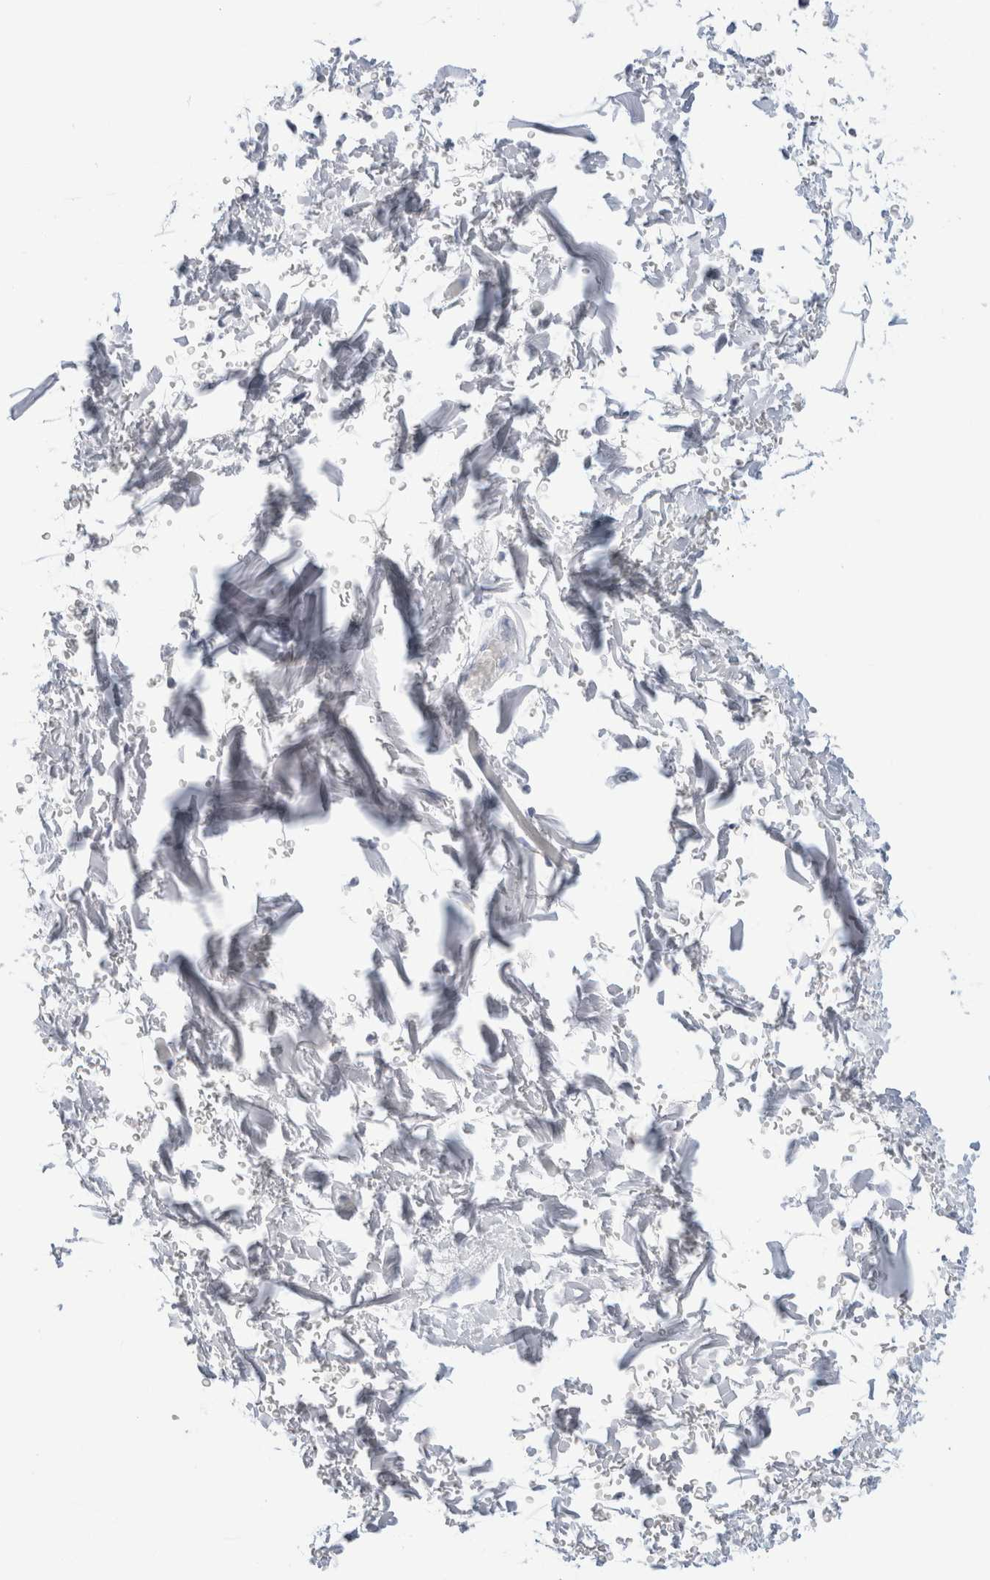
{"staining": {"intensity": "negative", "quantity": "none", "location": "none"}, "tissue": "adipose tissue", "cell_type": "Adipocytes", "image_type": "normal", "snomed": [{"axis": "morphology", "description": "Normal tissue, NOS"}, {"axis": "topography", "description": "Soft tissue"}], "caption": "Immunohistochemistry (IHC) of unremarkable human adipose tissue exhibits no staining in adipocytes.", "gene": "ECHDC2", "patient": {"sex": "male", "age": 72}}